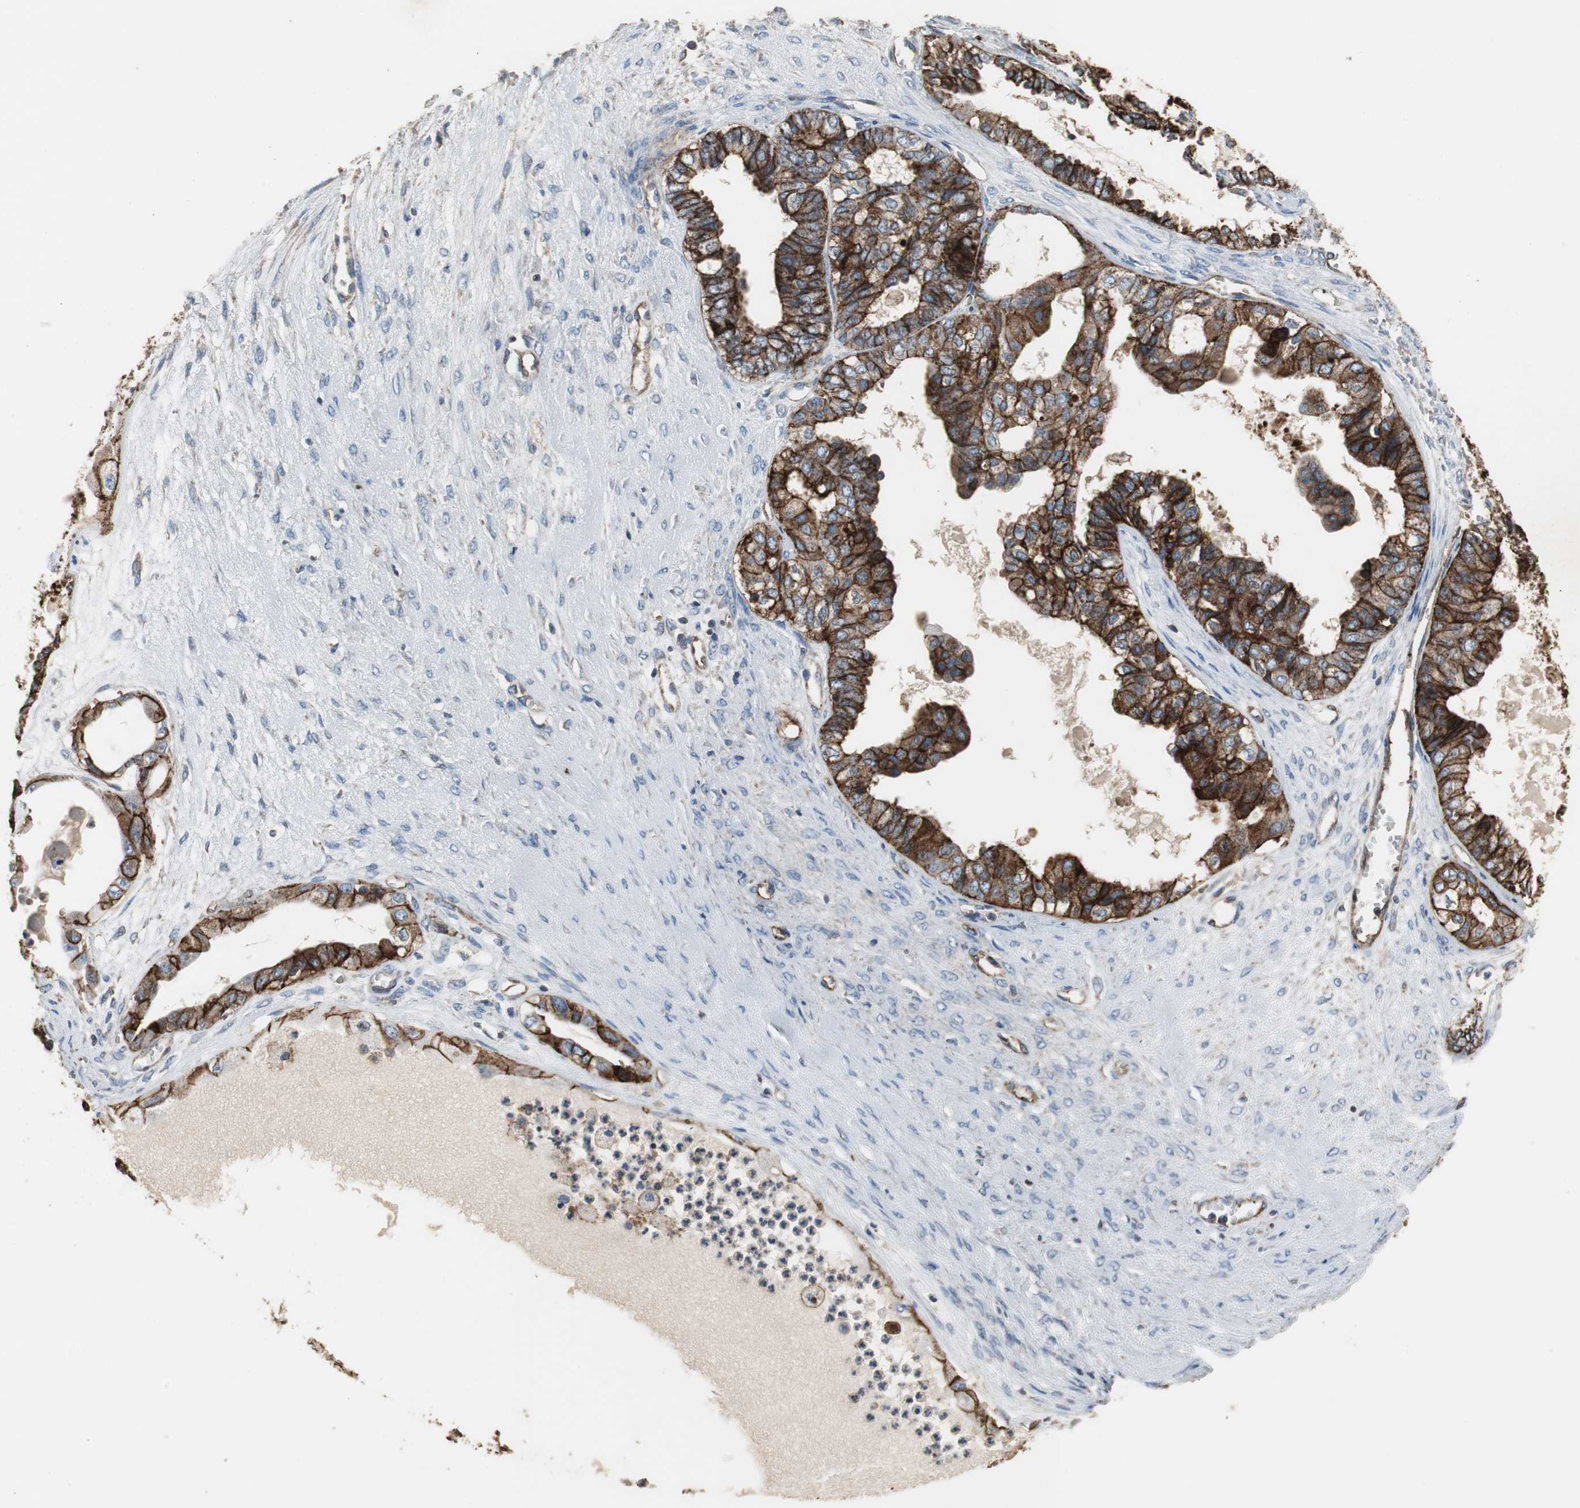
{"staining": {"intensity": "strong", "quantity": ">75%", "location": "cytoplasmic/membranous"}, "tissue": "ovarian cancer", "cell_type": "Tumor cells", "image_type": "cancer", "snomed": [{"axis": "morphology", "description": "Carcinoma, NOS"}, {"axis": "morphology", "description": "Carcinoma, endometroid"}, {"axis": "topography", "description": "Ovary"}], "caption": "Immunohistochemical staining of ovarian cancer demonstrates high levels of strong cytoplasmic/membranous protein expression in approximately >75% of tumor cells.", "gene": "F11R", "patient": {"sex": "female", "age": 50}}